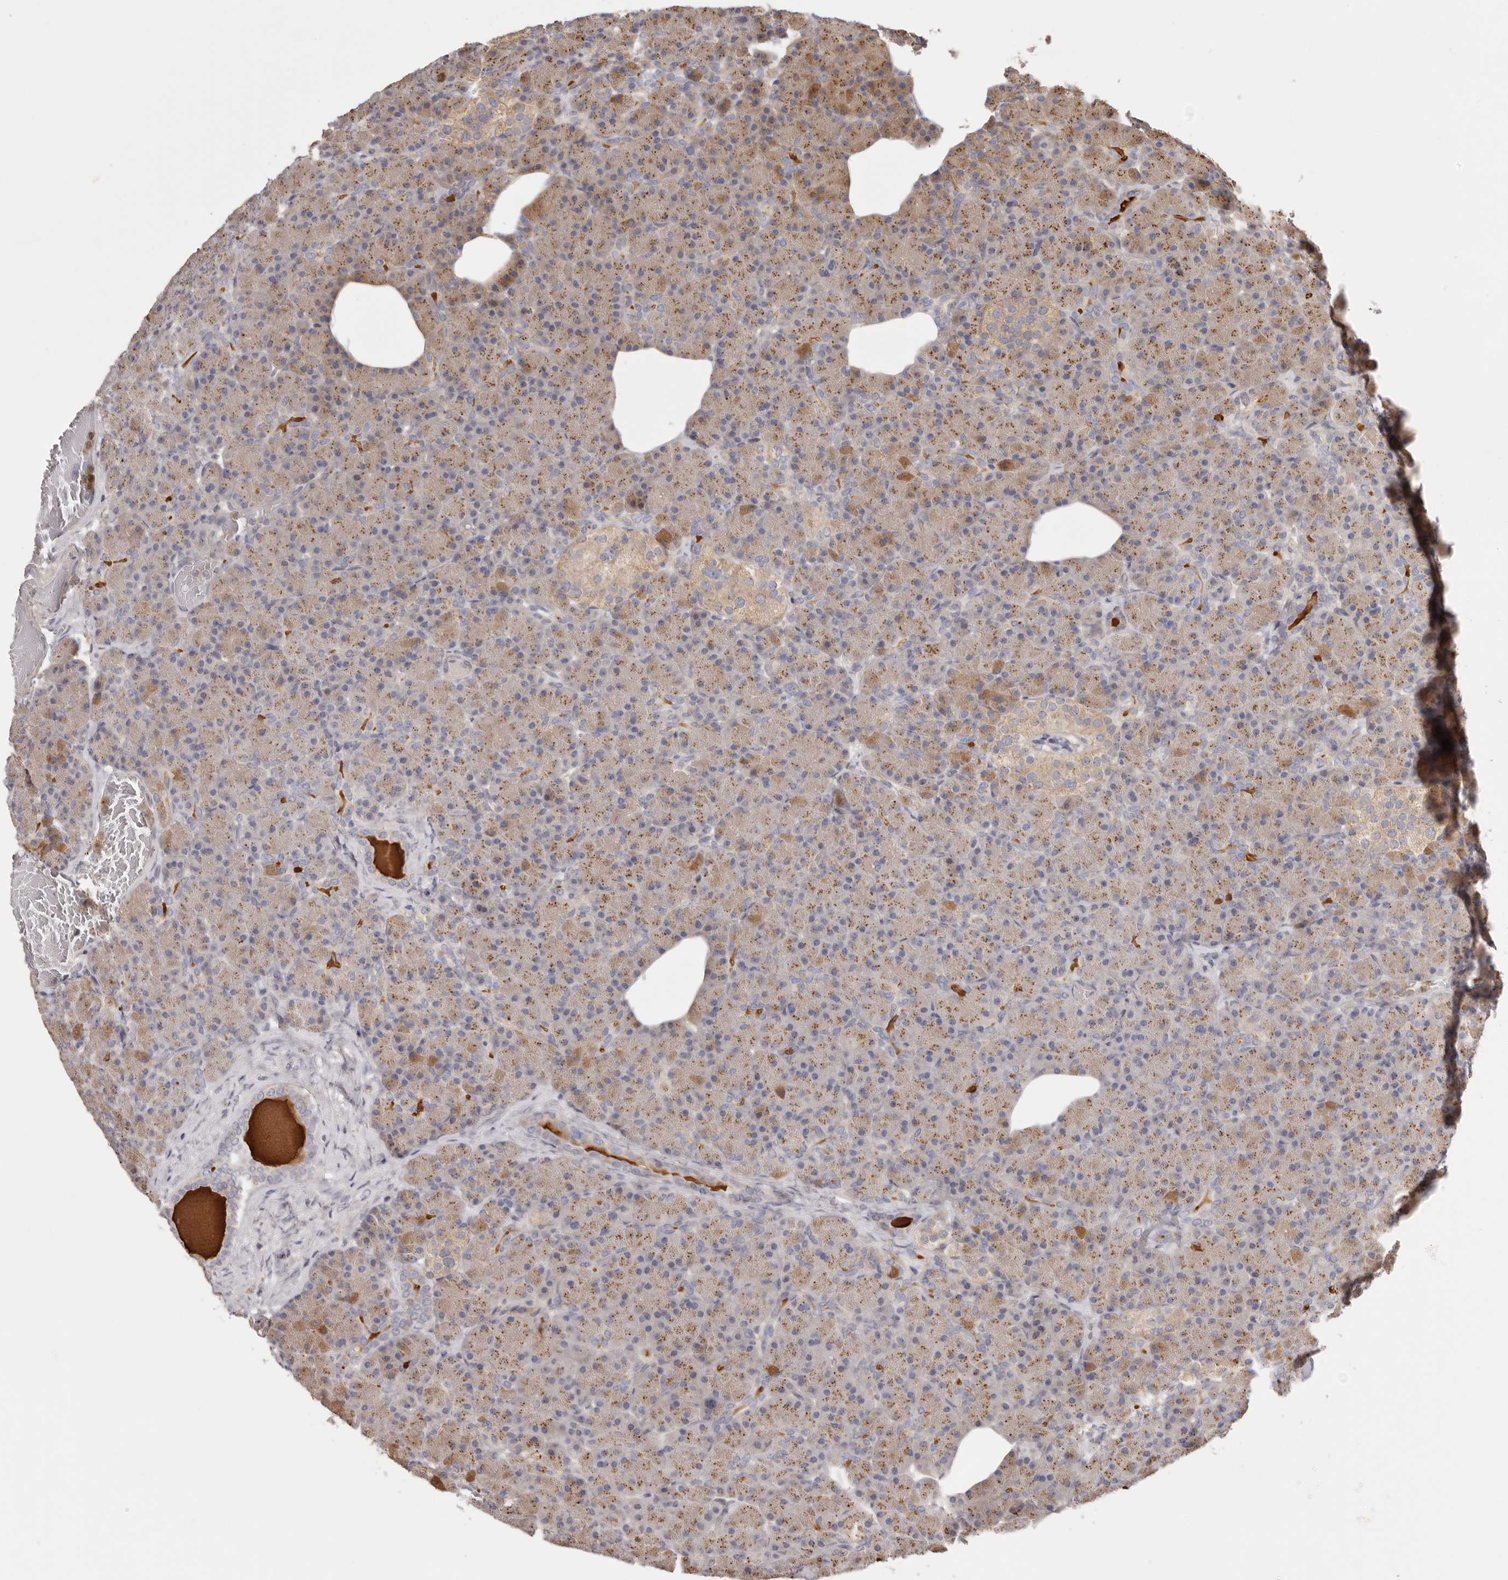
{"staining": {"intensity": "moderate", "quantity": ">75%", "location": "cytoplasmic/membranous"}, "tissue": "pancreas", "cell_type": "Exocrine glandular cells", "image_type": "normal", "snomed": [{"axis": "morphology", "description": "Normal tissue, NOS"}, {"axis": "topography", "description": "Pancreas"}], "caption": "A high-resolution image shows immunohistochemistry staining of unremarkable pancreas, which displays moderate cytoplasmic/membranous expression in approximately >75% of exocrine glandular cells.", "gene": "MSRB2", "patient": {"sex": "female", "age": 43}}